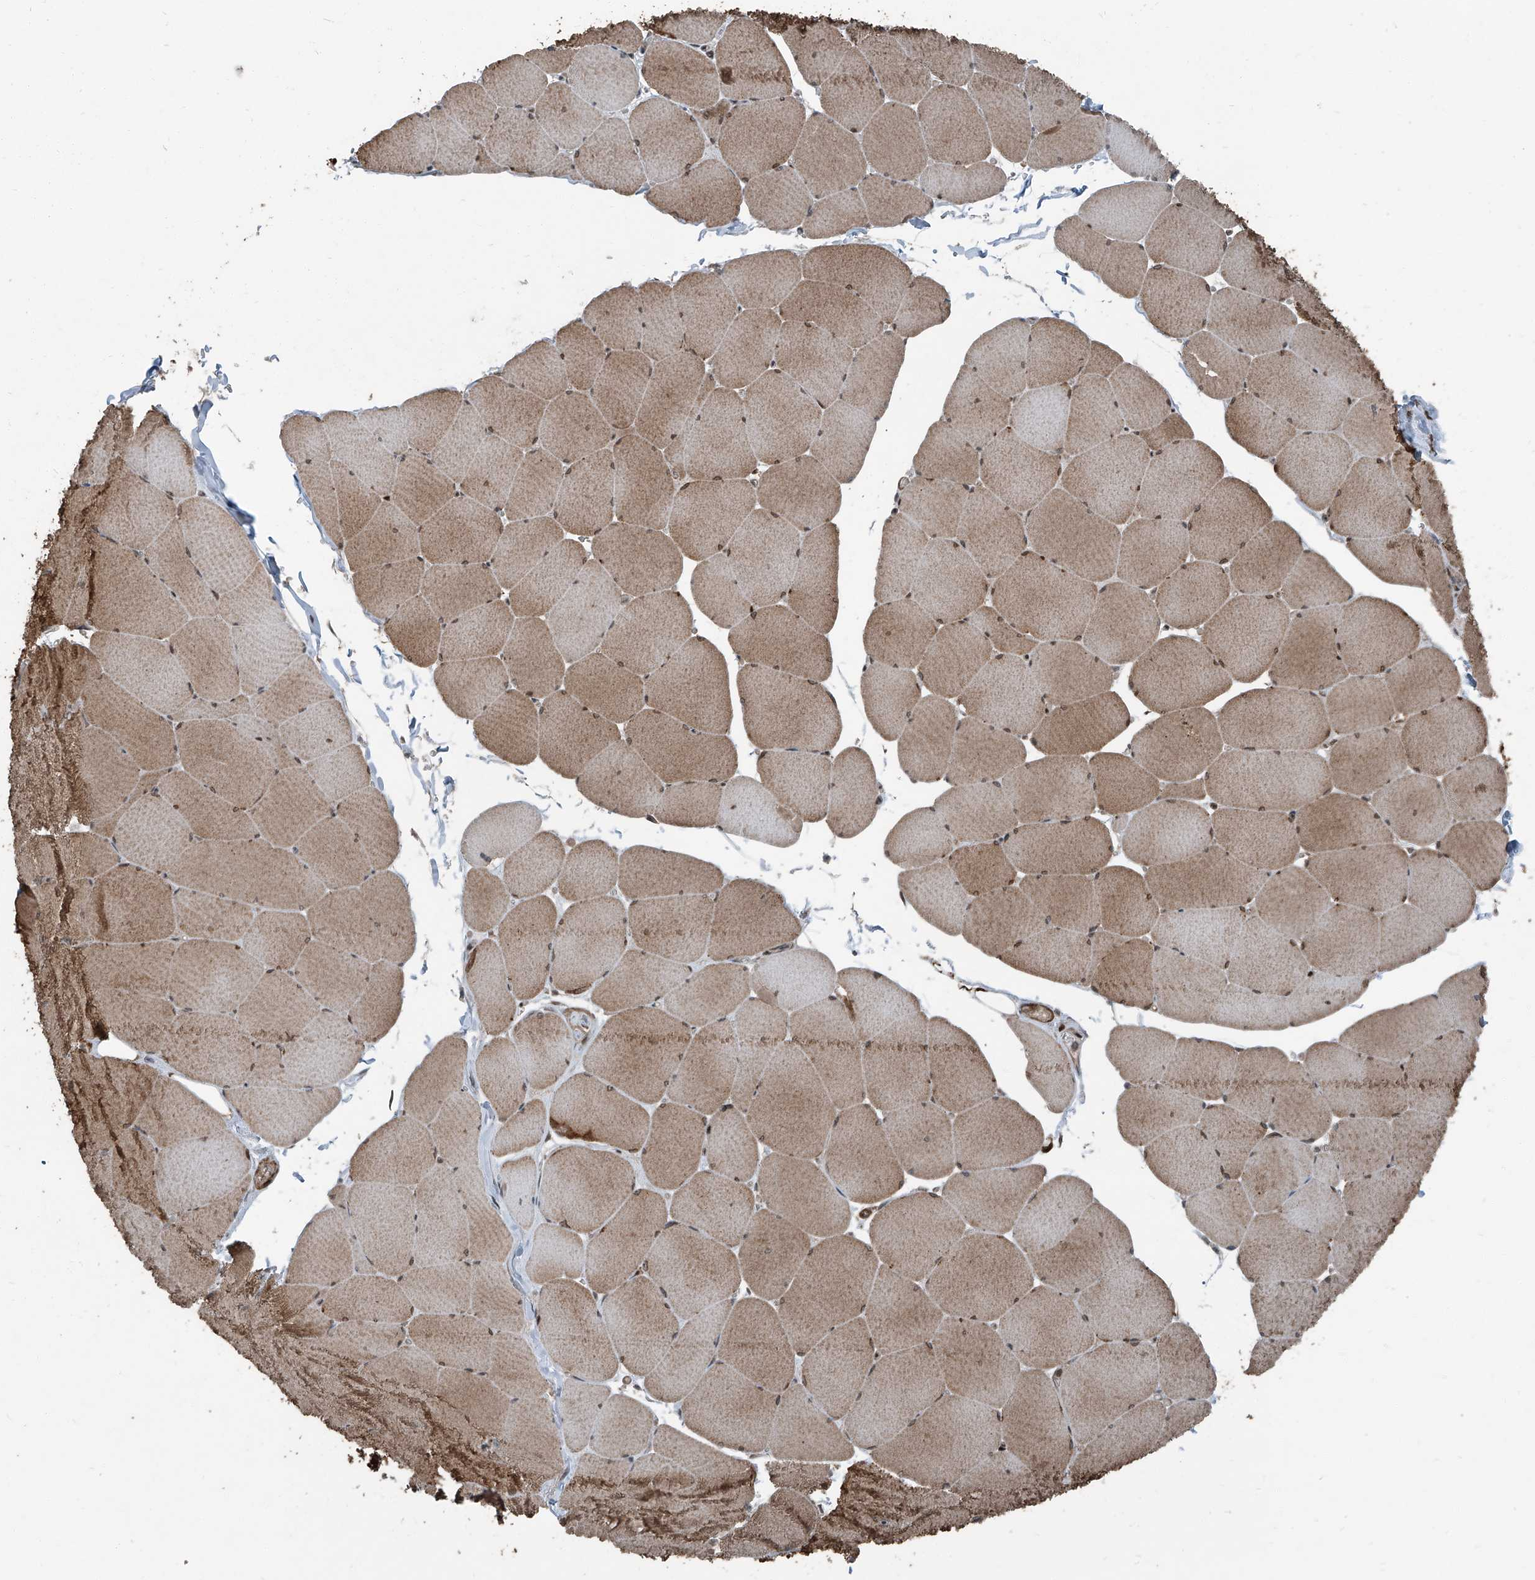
{"staining": {"intensity": "strong", "quantity": "25%-75%", "location": "cytoplasmic/membranous,nuclear"}, "tissue": "skeletal muscle", "cell_type": "Myocytes", "image_type": "normal", "snomed": [{"axis": "morphology", "description": "Normal tissue, NOS"}, {"axis": "topography", "description": "Skeletal muscle"}, {"axis": "topography", "description": "Head-Neck"}], "caption": "Immunohistochemical staining of unremarkable human skeletal muscle demonstrates 25%-75% levels of strong cytoplasmic/membranous,nuclear protein expression in about 25%-75% of myocytes.", "gene": "ZNF570", "patient": {"sex": "male", "age": 66}}